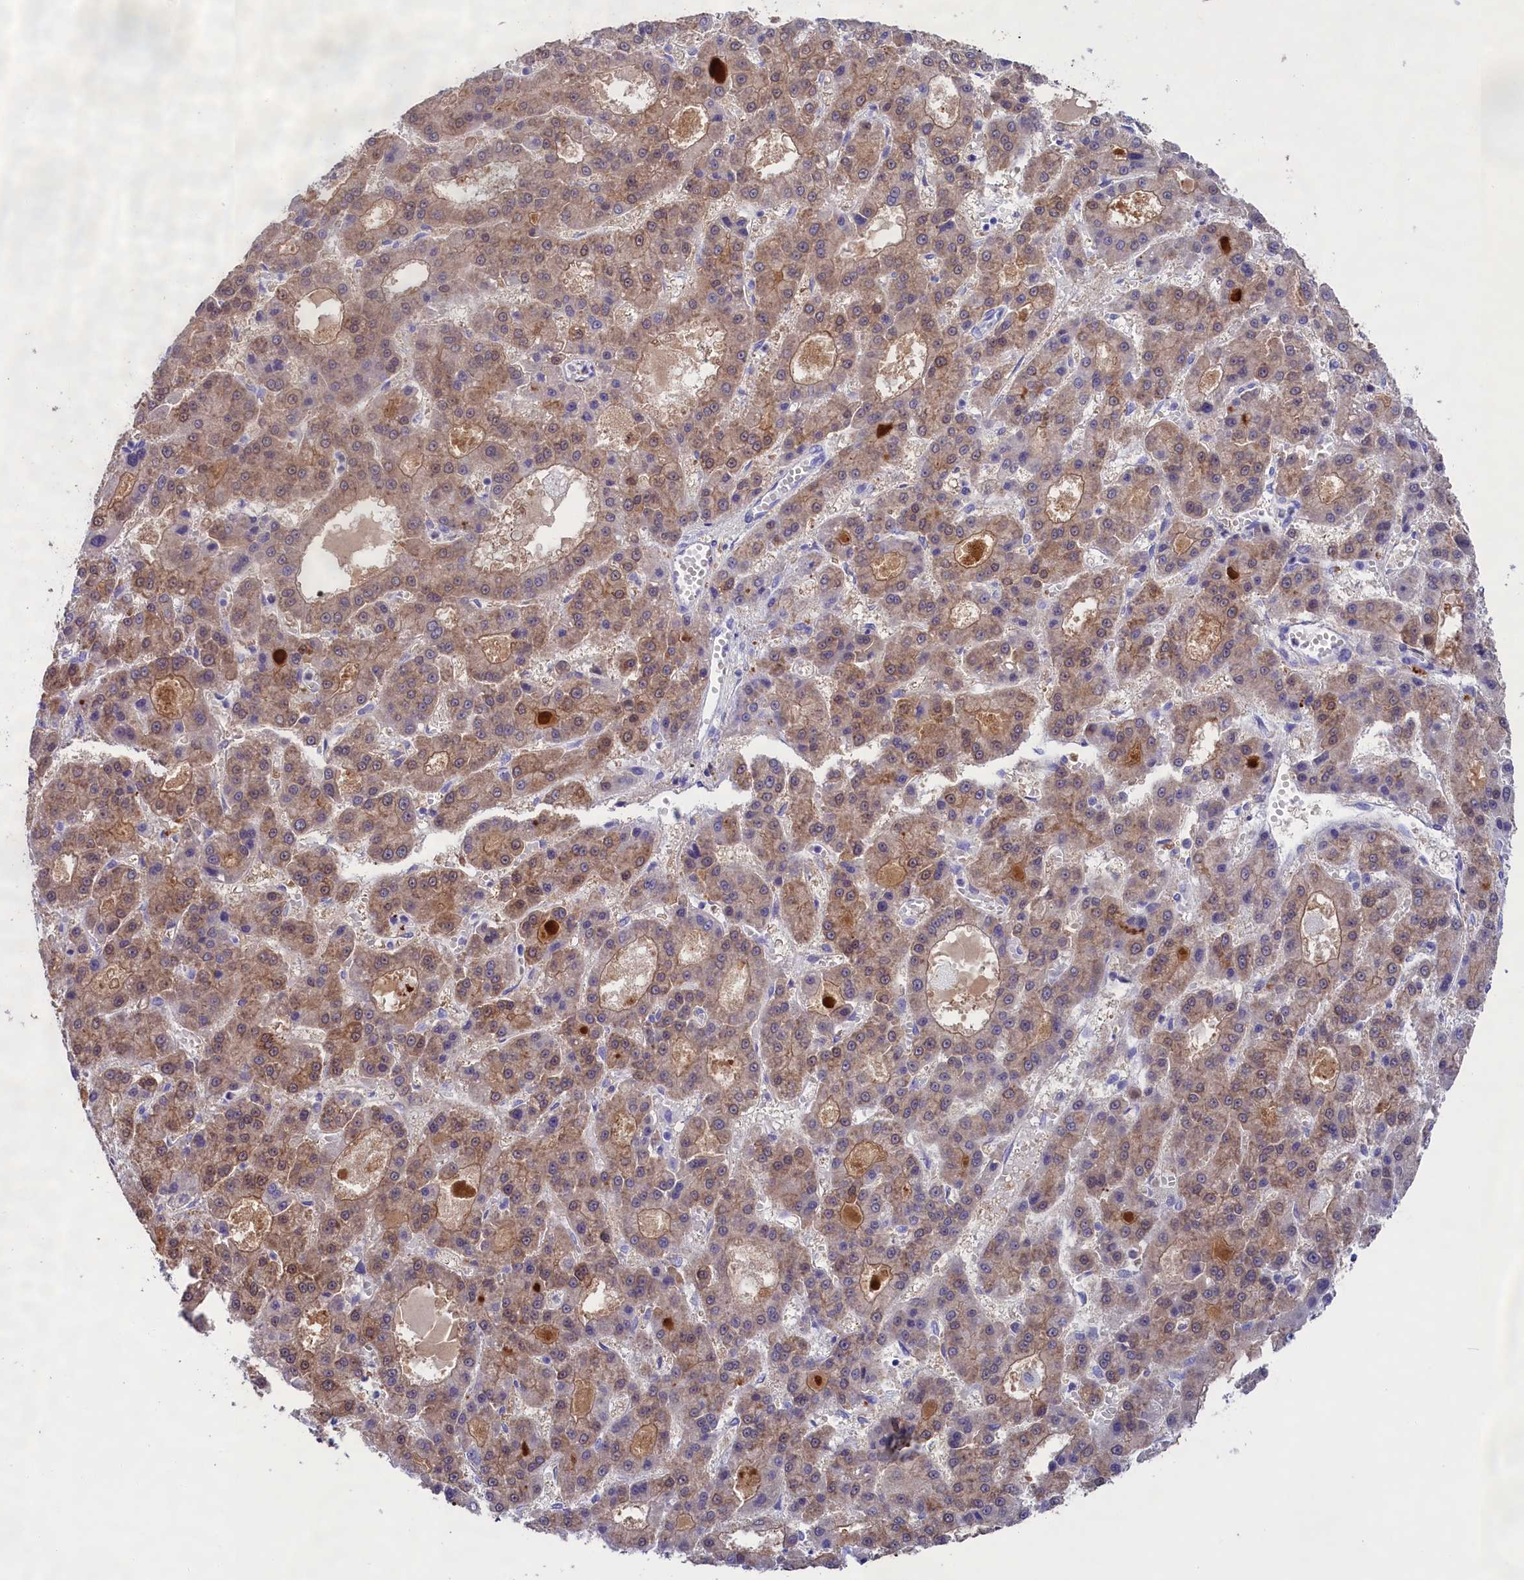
{"staining": {"intensity": "weak", "quantity": ">75%", "location": "cytoplasmic/membranous,nuclear"}, "tissue": "liver cancer", "cell_type": "Tumor cells", "image_type": "cancer", "snomed": [{"axis": "morphology", "description": "Carcinoma, Hepatocellular, NOS"}, {"axis": "topography", "description": "Liver"}], "caption": "DAB (3,3'-diaminobenzidine) immunohistochemical staining of human liver cancer (hepatocellular carcinoma) displays weak cytoplasmic/membranous and nuclear protein staining in about >75% of tumor cells.", "gene": "SULT2A1", "patient": {"sex": "male", "age": 70}}